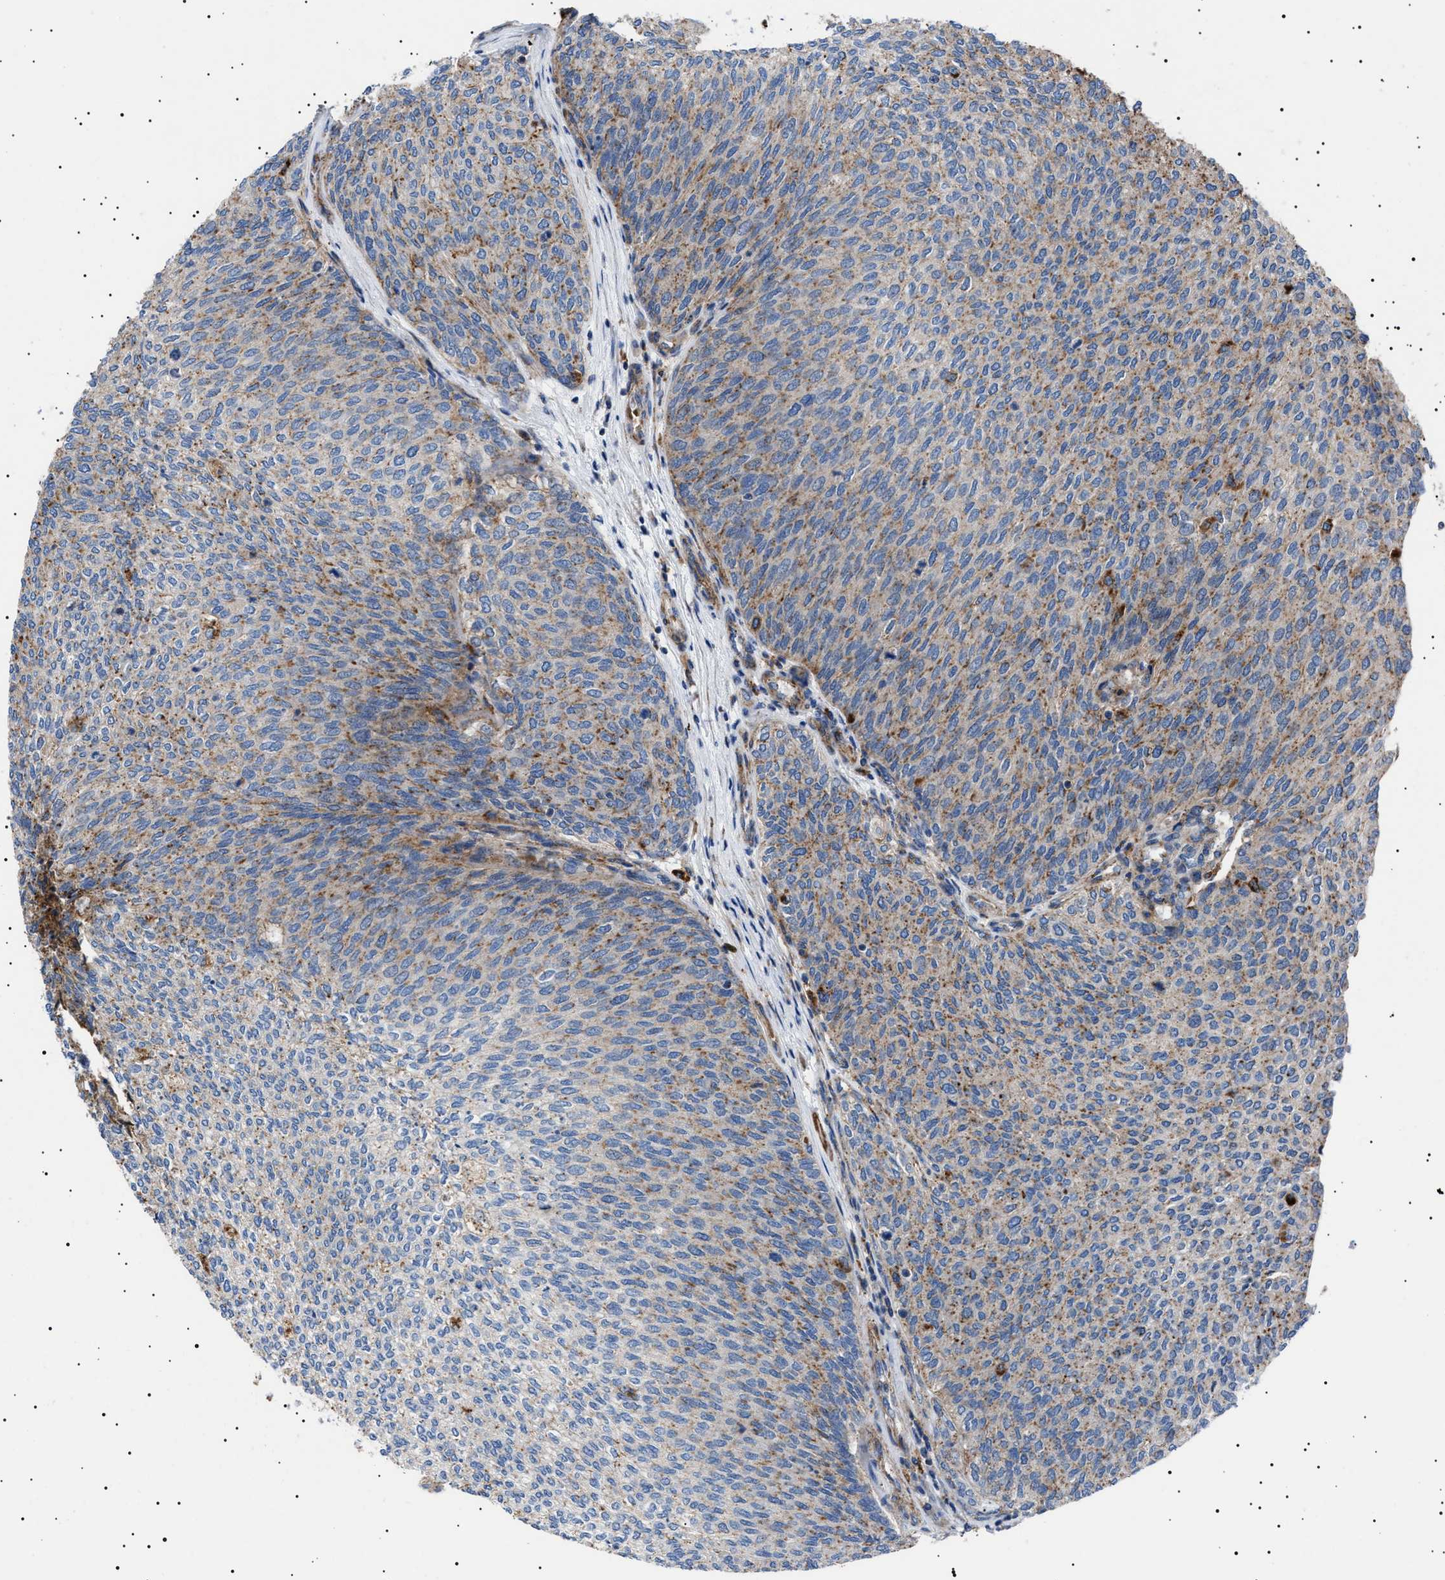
{"staining": {"intensity": "moderate", "quantity": "25%-75%", "location": "cytoplasmic/membranous"}, "tissue": "urothelial cancer", "cell_type": "Tumor cells", "image_type": "cancer", "snomed": [{"axis": "morphology", "description": "Urothelial carcinoma, Low grade"}, {"axis": "topography", "description": "Urinary bladder"}], "caption": "This histopathology image displays immunohistochemistry staining of human urothelial carcinoma (low-grade), with medium moderate cytoplasmic/membranous positivity in about 25%-75% of tumor cells.", "gene": "NEU1", "patient": {"sex": "female", "age": 79}}